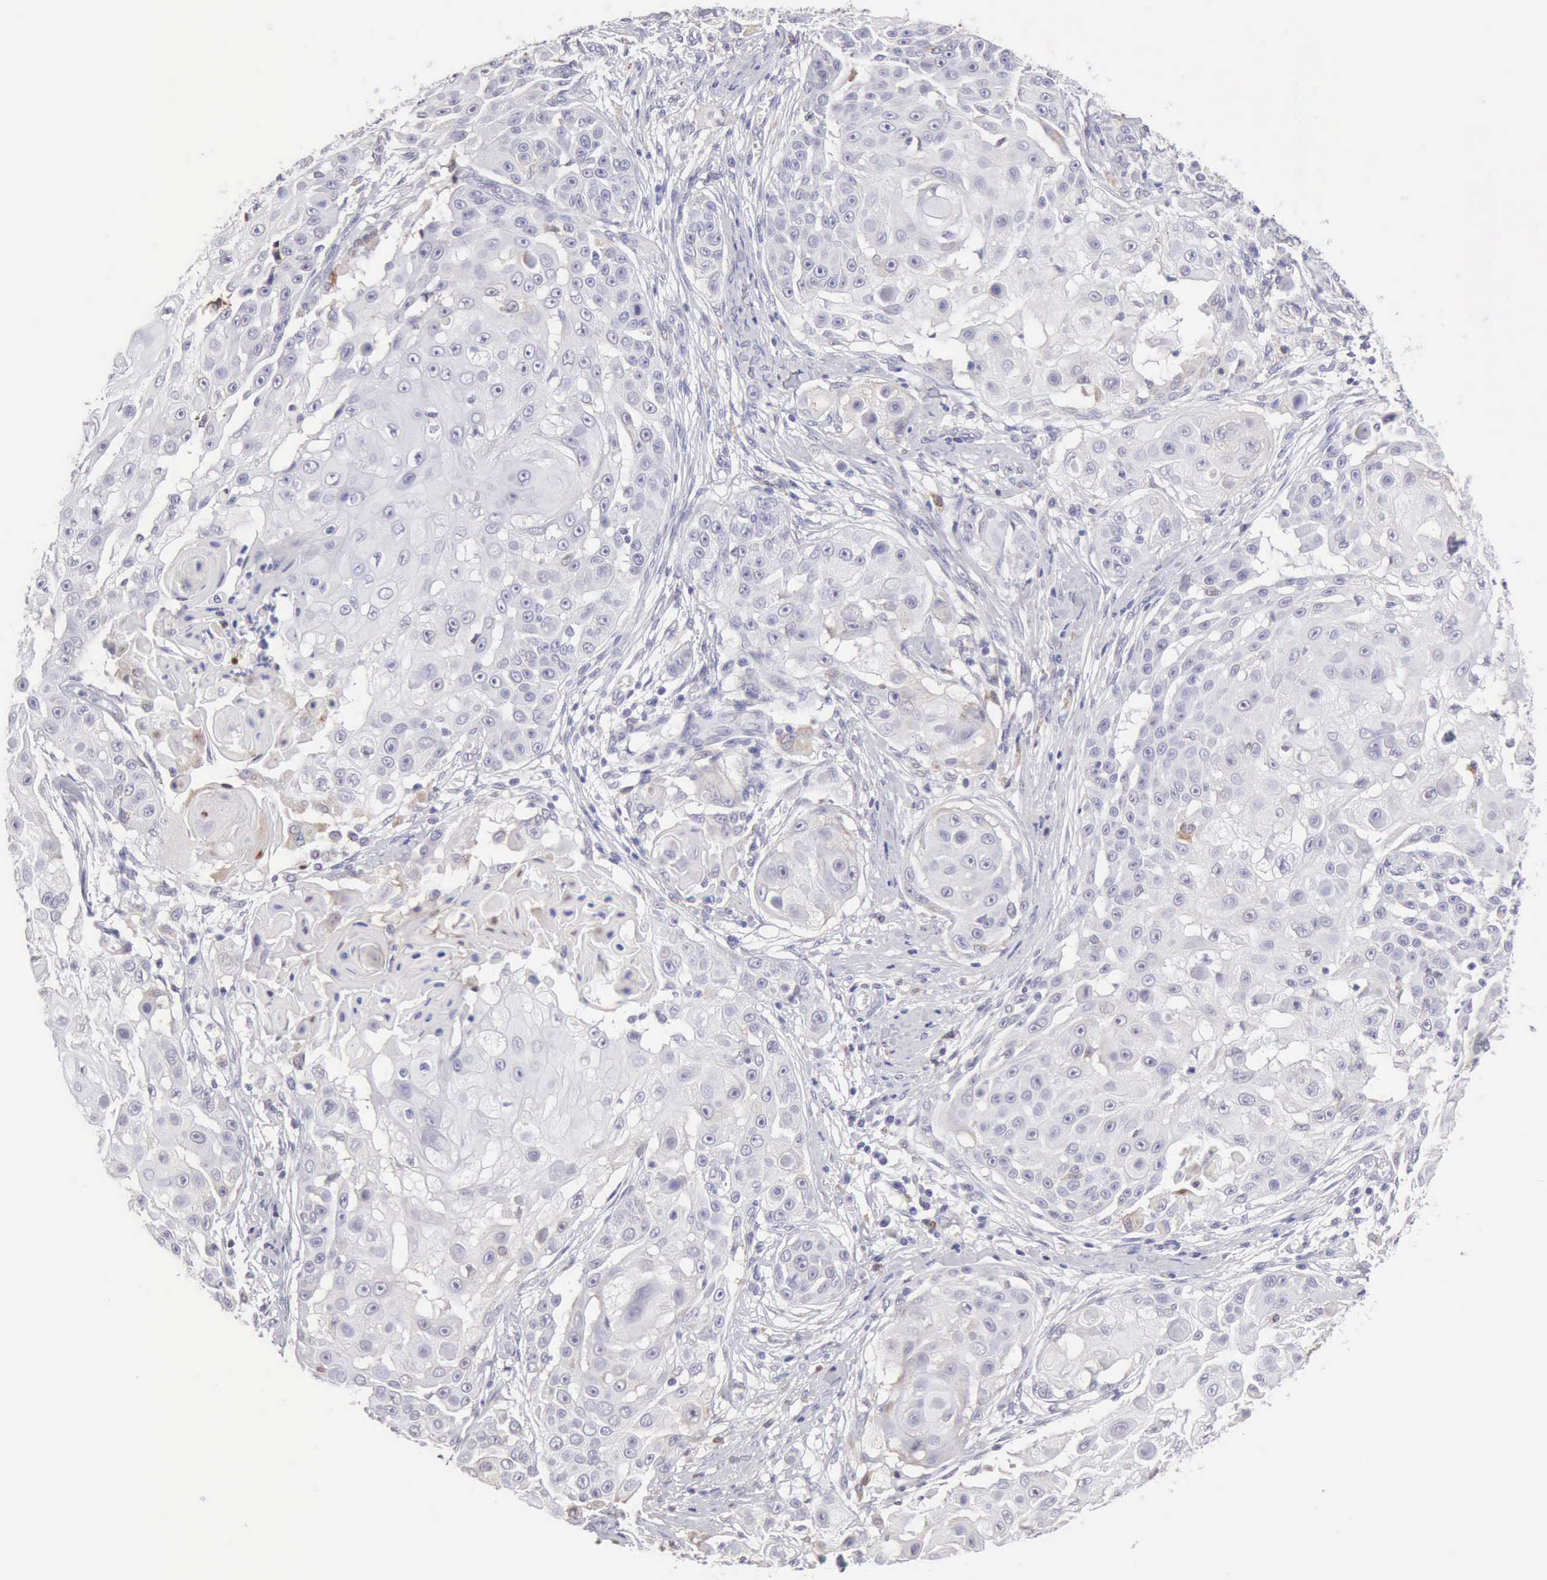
{"staining": {"intensity": "negative", "quantity": "none", "location": "none"}, "tissue": "skin cancer", "cell_type": "Tumor cells", "image_type": "cancer", "snomed": [{"axis": "morphology", "description": "Squamous cell carcinoma, NOS"}, {"axis": "topography", "description": "Skin"}], "caption": "This is an immunohistochemistry micrograph of human skin squamous cell carcinoma. There is no positivity in tumor cells.", "gene": "RNASE1", "patient": {"sex": "female", "age": 57}}